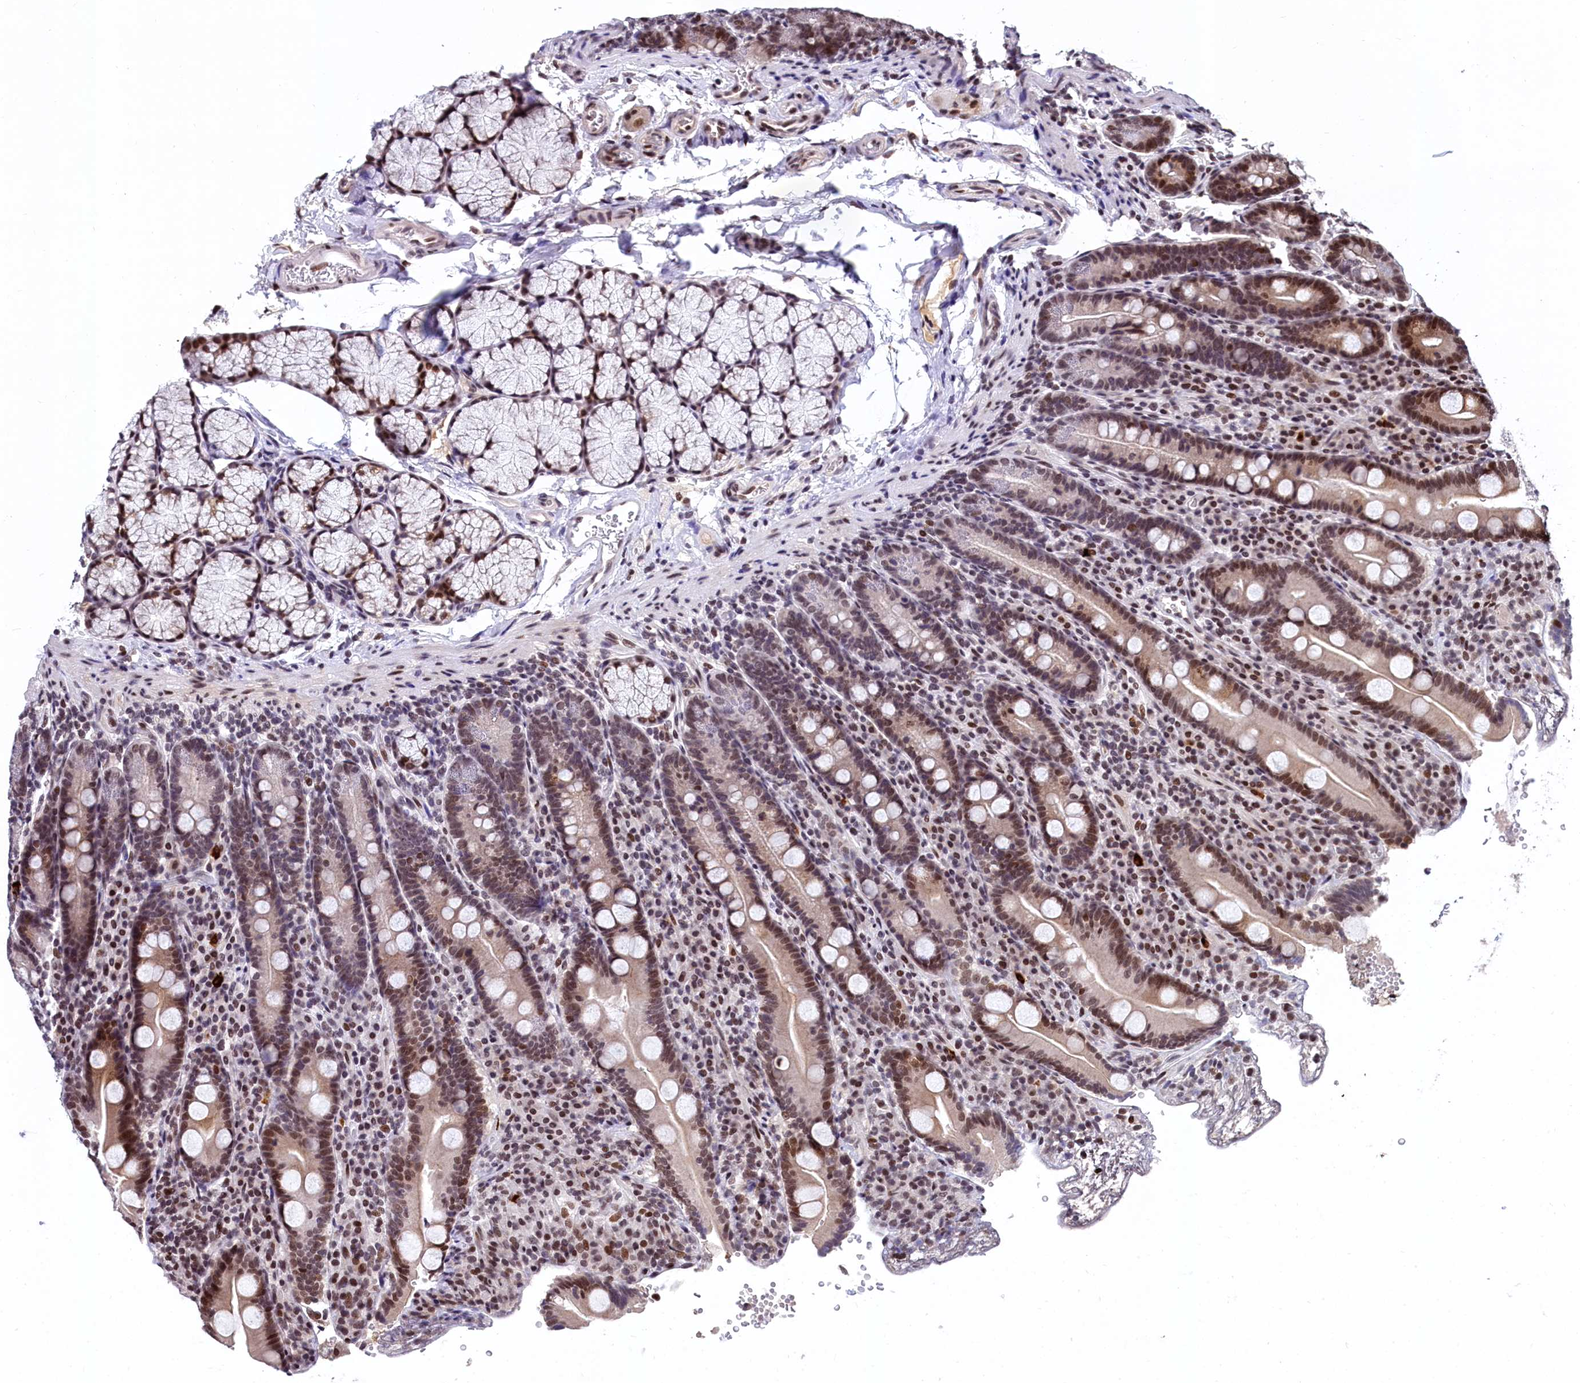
{"staining": {"intensity": "moderate", "quantity": "25%-75%", "location": "cytoplasmic/membranous,nuclear"}, "tissue": "duodenum", "cell_type": "Glandular cells", "image_type": "normal", "snomed": [{"axis": "morphology", "description": "Normal tissue, NOS"}, {"axis": "topography", "description": "Duodenum"}], "caption": "Moderate cytoplasmic/membranous,nuclear protein positivity is identified in about 25%-75% of glandular cells in duodenum.", "gene": "FAM217B", "patient": {"sex": "male", "age": 35}}